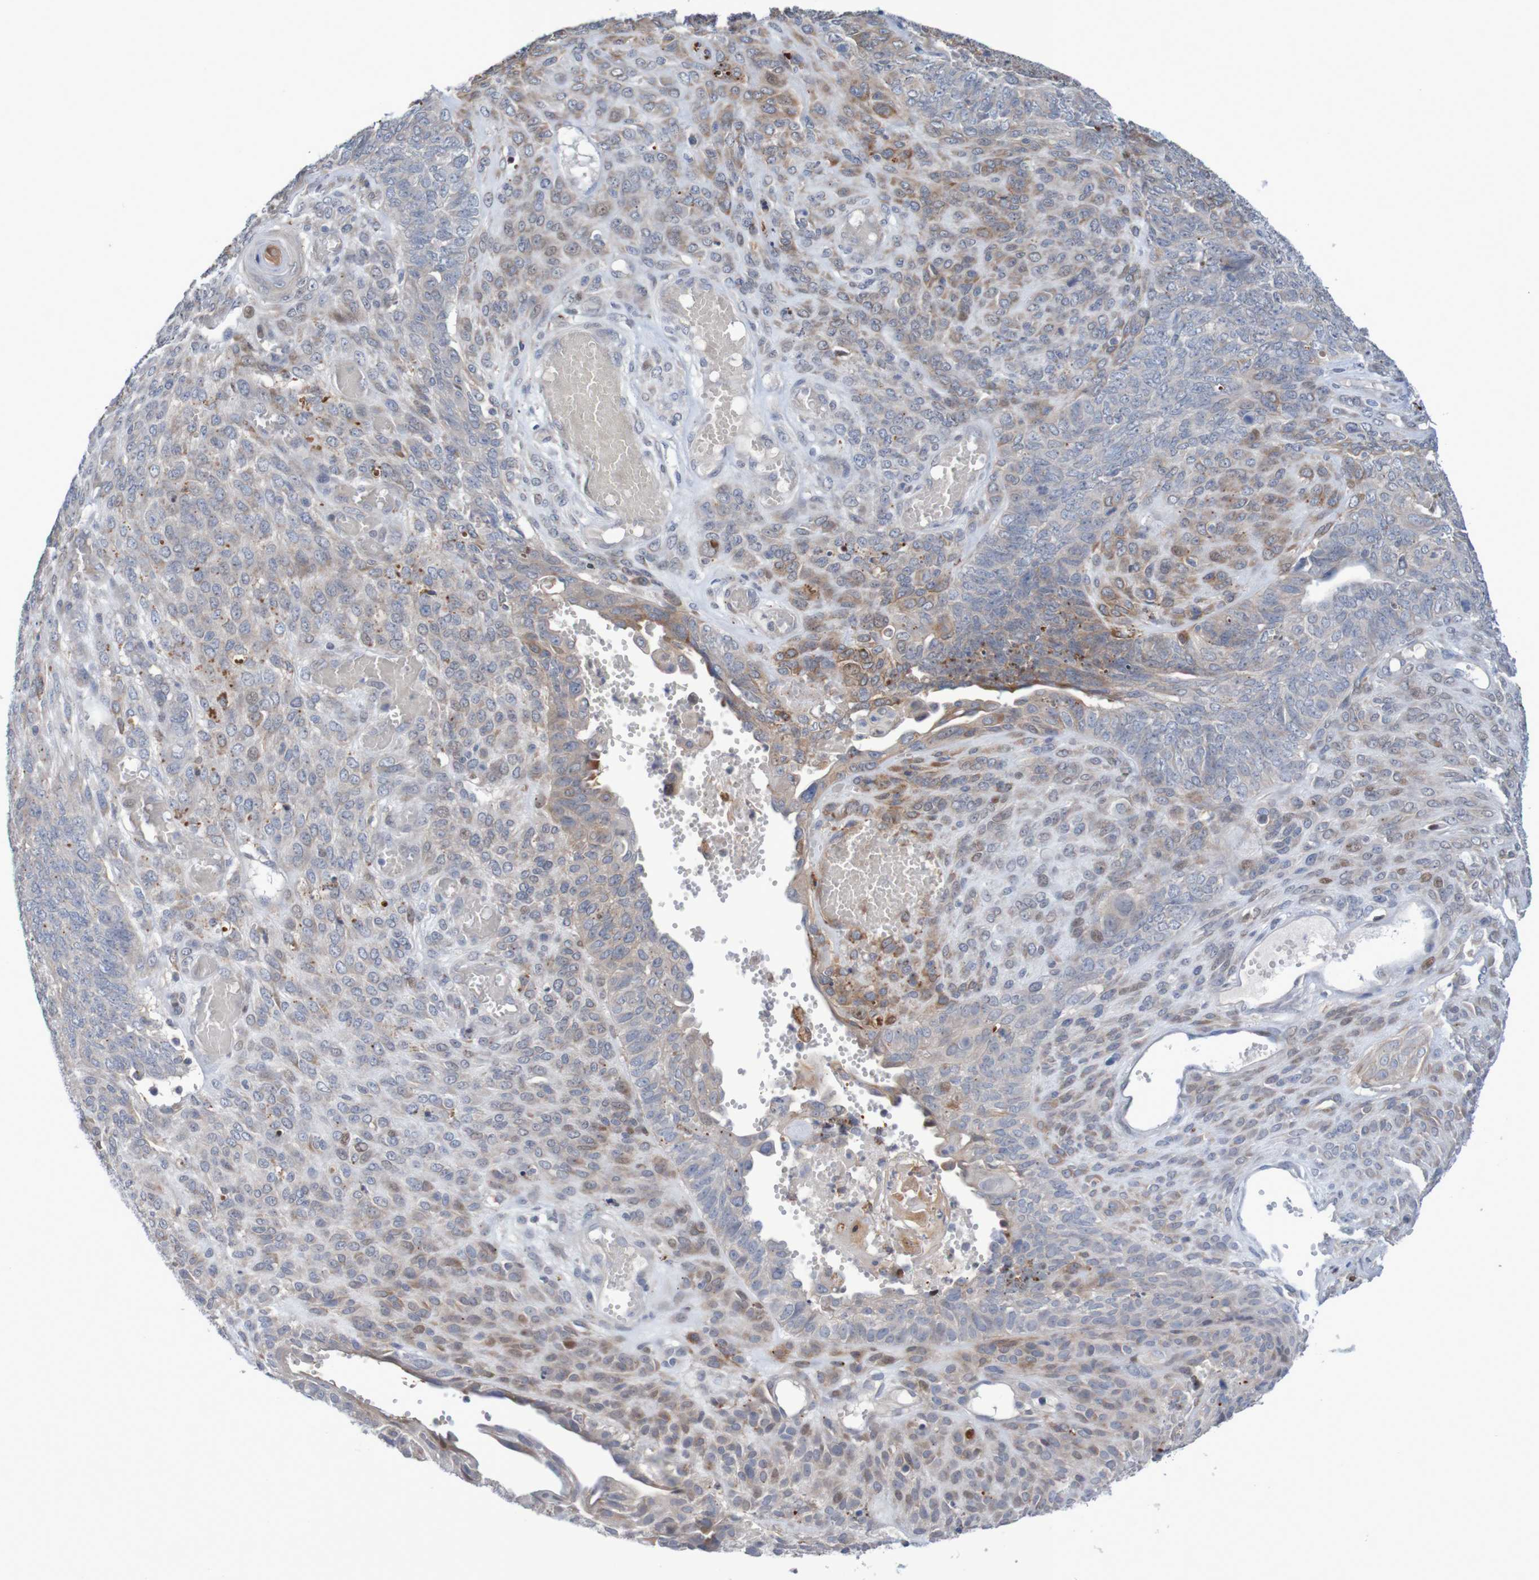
{"staining": {"intensity": "moderate", "quantity": "<25%", "location": "cytoplasmic/membranous"}, "tissue": "endometrial cancer", "cell_type": "Tumor cells", "image_type": "cancer", "snomed": [{"axis": "morphology", "description": "Adenocarcinoma, NOS"}, {"axis": "topography", "description": "Endometrium"}], "caption": "Endometrial cancer stained with DAB immunohistochemistry displays low levels of moderate cytoplasmic/membranous positivity in approximately <25% of tumor cells.", "gene": "FBP2", "patient": {"sex": "female", "age": 32}}